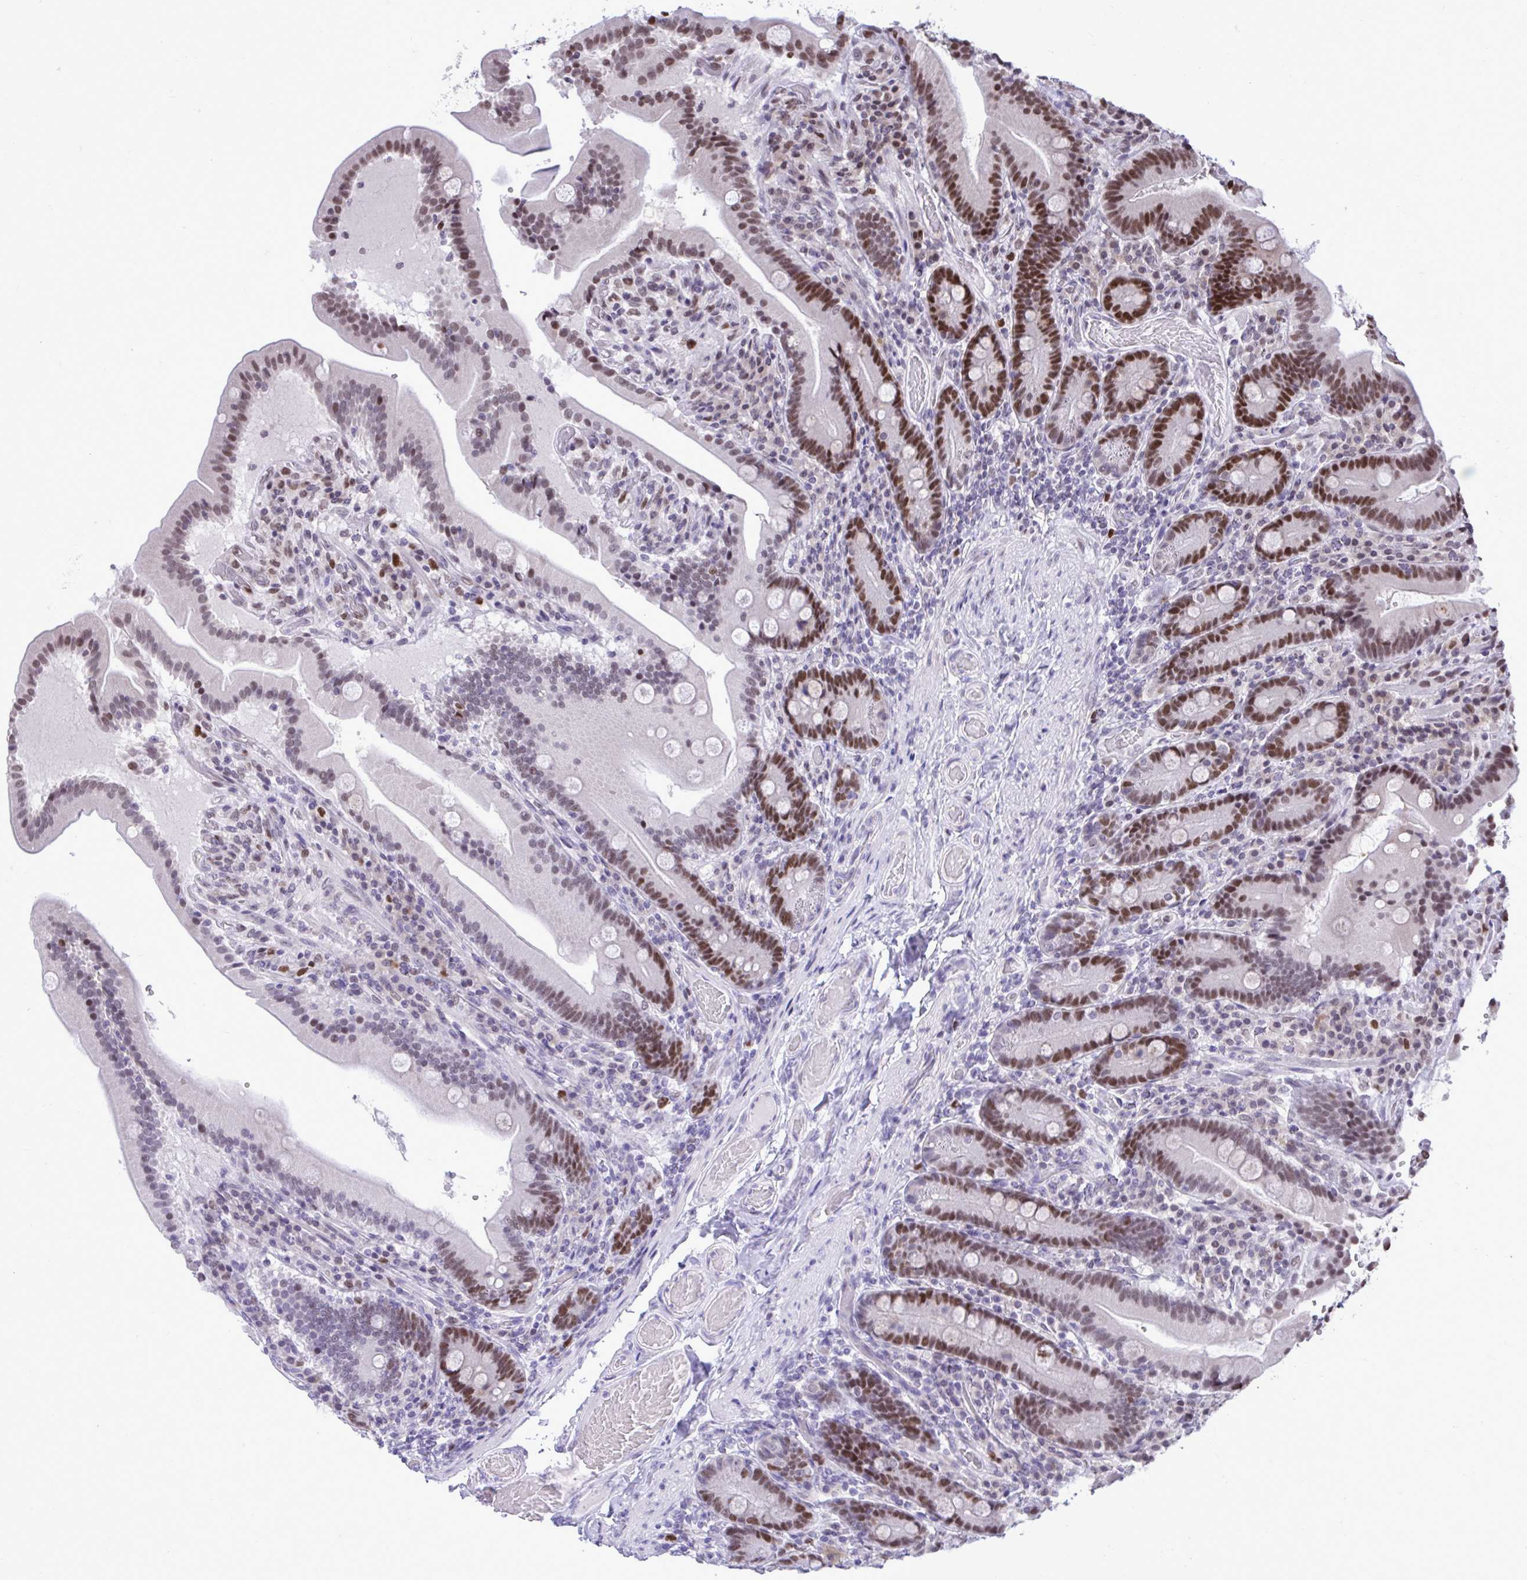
{"staining": {"intensity": "strong", "quantity": "25%-75%", "location": "nuclear"}, "tissue": "duodenum", "cell_type": "Glandular cells", "image_type": "normal", "snomed": [{"axis": "morphology", "description": "Normal tissue, NOS"}, {"axis": "topography", "description": "Duodenum"}], "caption": "An immunohistochemistry photomicrograph of unremarkable tissue is shown. Protein staining in brown shows strong nuclear positivity in duodenum within glandular cells.", "gene": "C1QL2", "patient": {"sex": "female", "age": 62}}